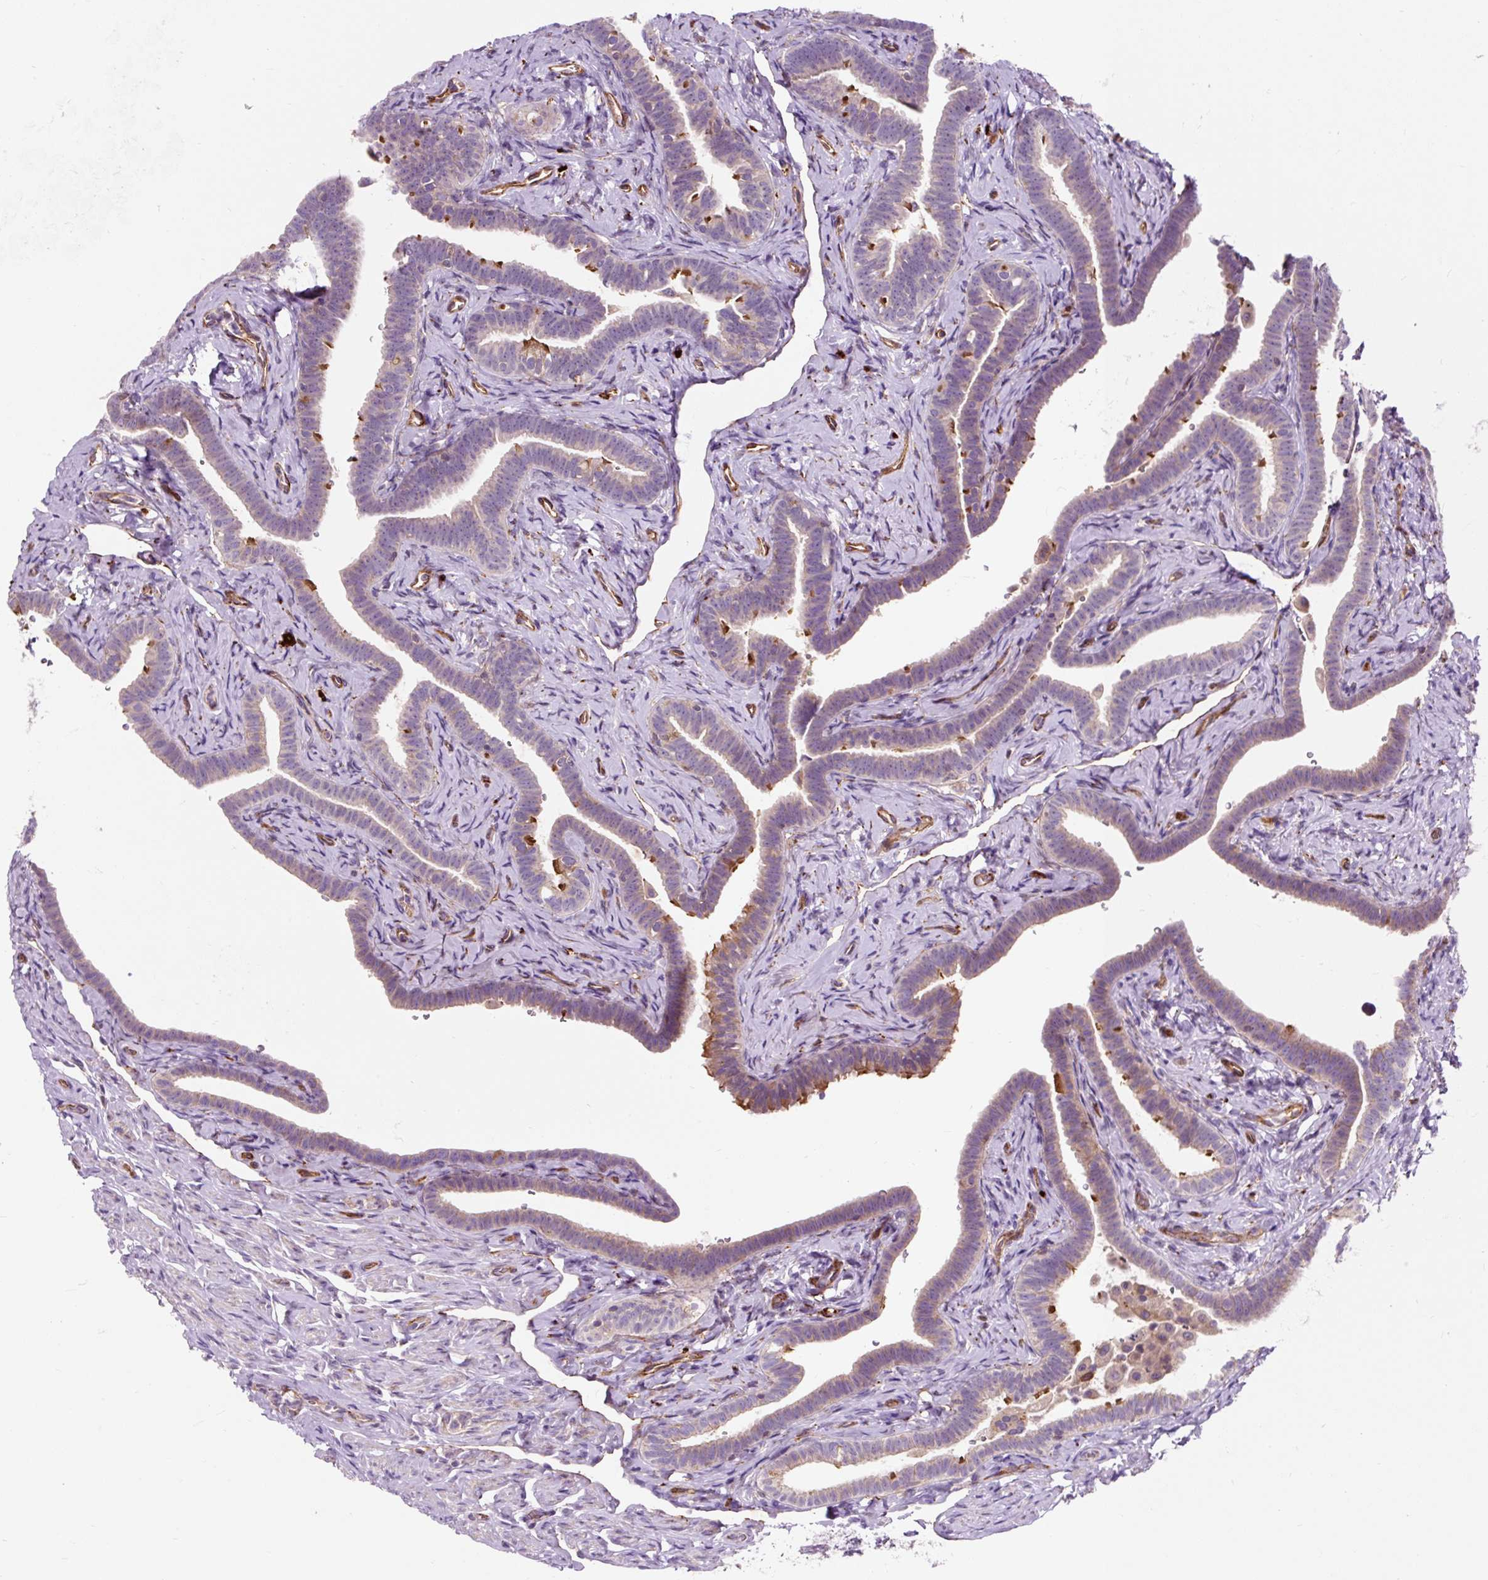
{"staining": {"intensity": "strong", "quantity": "25%-75%", "location": "cytoplasmic/membranous"}, "tissue": "fallopian tube", "cell_type": "Glandular cells", "image_type": "normal", "snomed": [{"axis": "morphology", "description": "Normal tissue, NOS"}, {"axis": "topography", "description": "Fallopian tube"}], "caption": "About 25%-75% of glandular cells in unremarkable fallopian tube reveal strong cytoplasmic/membranous protein positivity as visualized by brown immunohistochemical staining.", "gene": "PCDHGB3", "patient": {"sex": "female", "age": 69}}